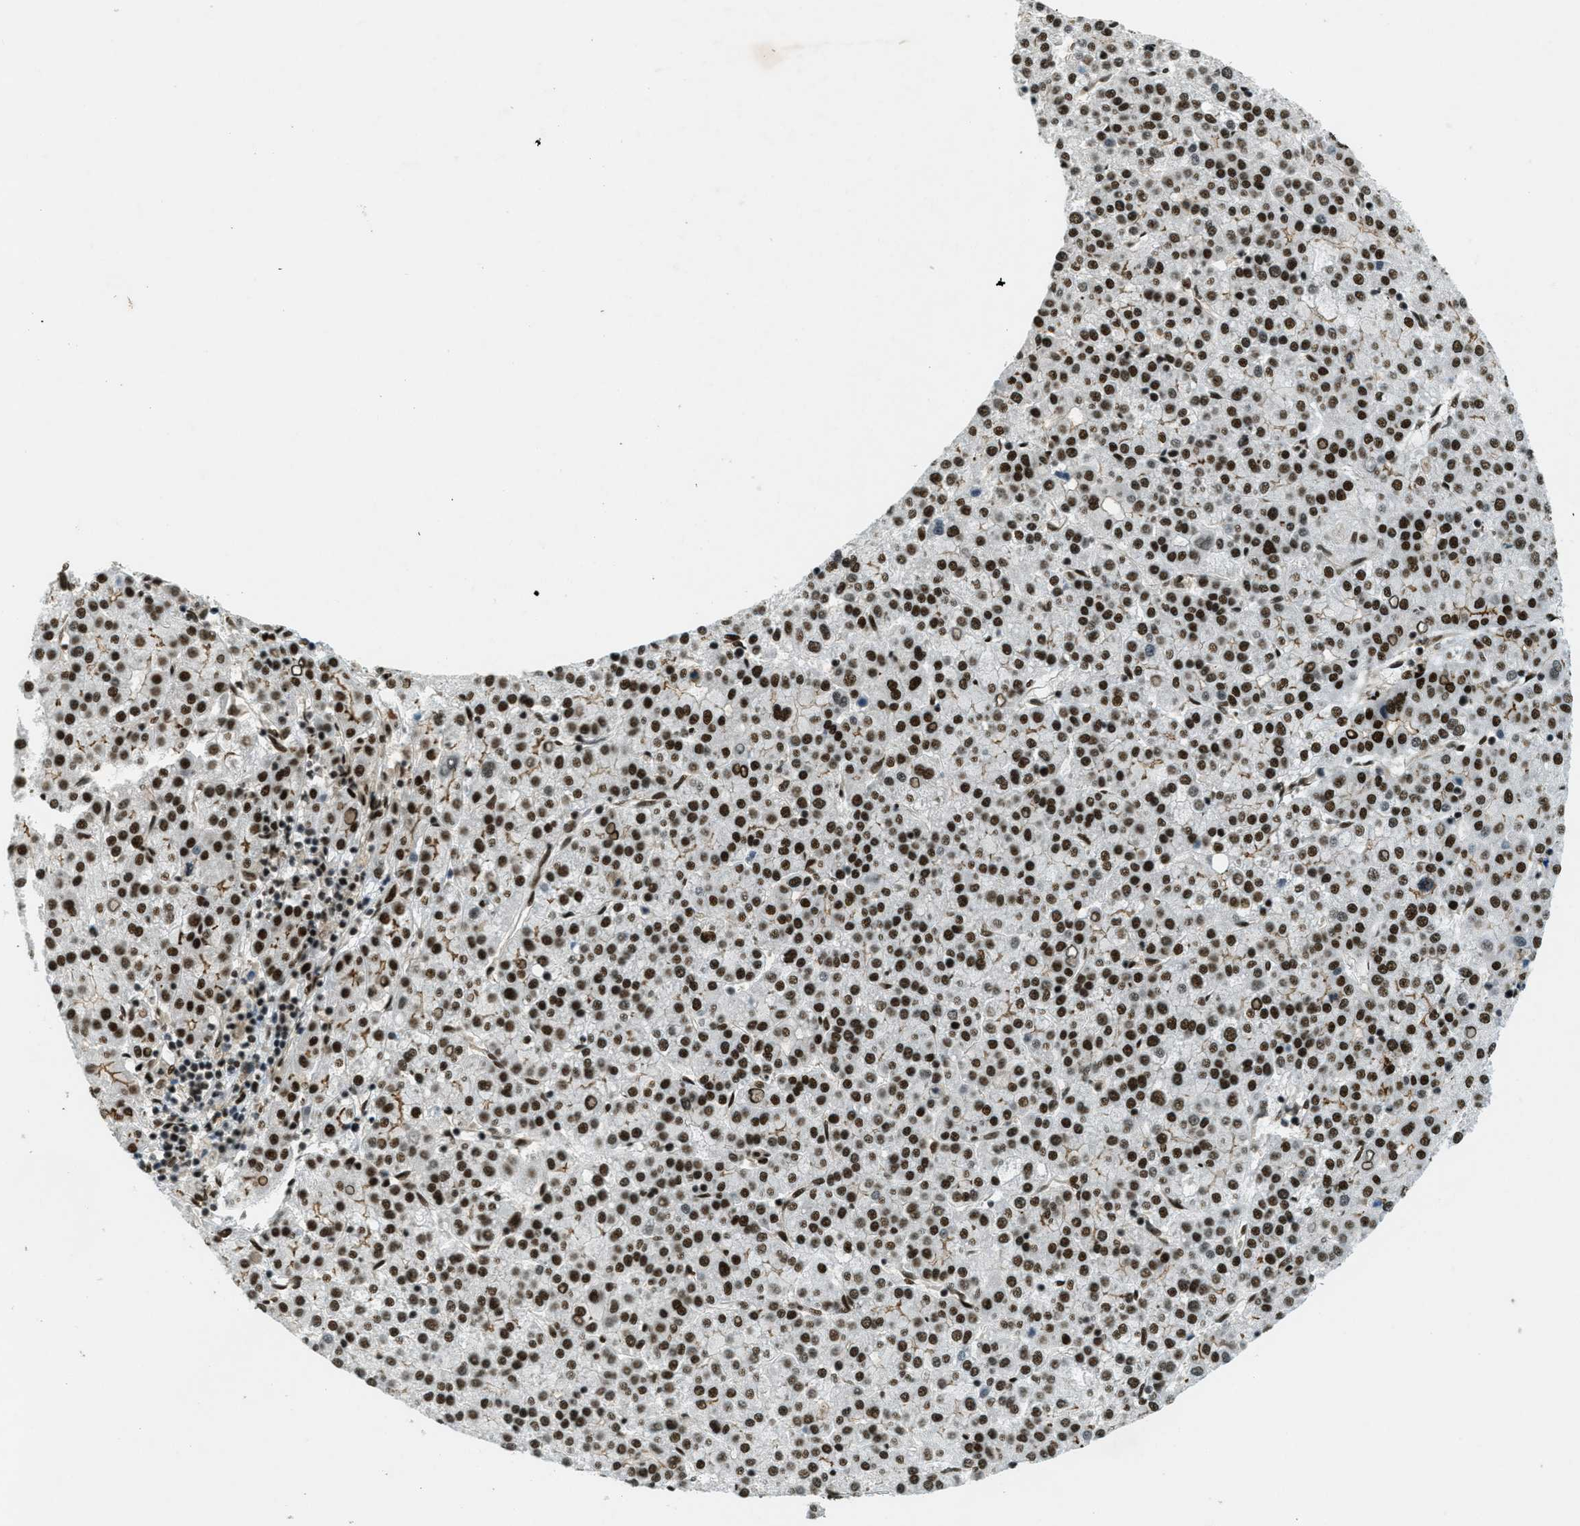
{"staining": {"intensity": "strong", "quantity": ">75%", "location": "nuclear"}, "tissue": "liver cancer", "cell_type": "Tumor cells", "image_type": "cancer", "snomed": [{"axis": "morphology", "description": "Carcinoma, Hepatocellular, NOS"}, {"axis": "topography", "description": "Liver"}], "caption": "High-power microscopy captured an immunohistochemistry image of hepatocellular carcinoma (liver), revealing strong nuclear staining in about >75% of tumor cells. (Stains: DAB (3,3'-diaminobenzidine) in brown, nuclei in blue, Microscopy: brightfield microscopy at high magnification).", "gene": "ZFR", "patient": {"sex": "female", "age": 58}}